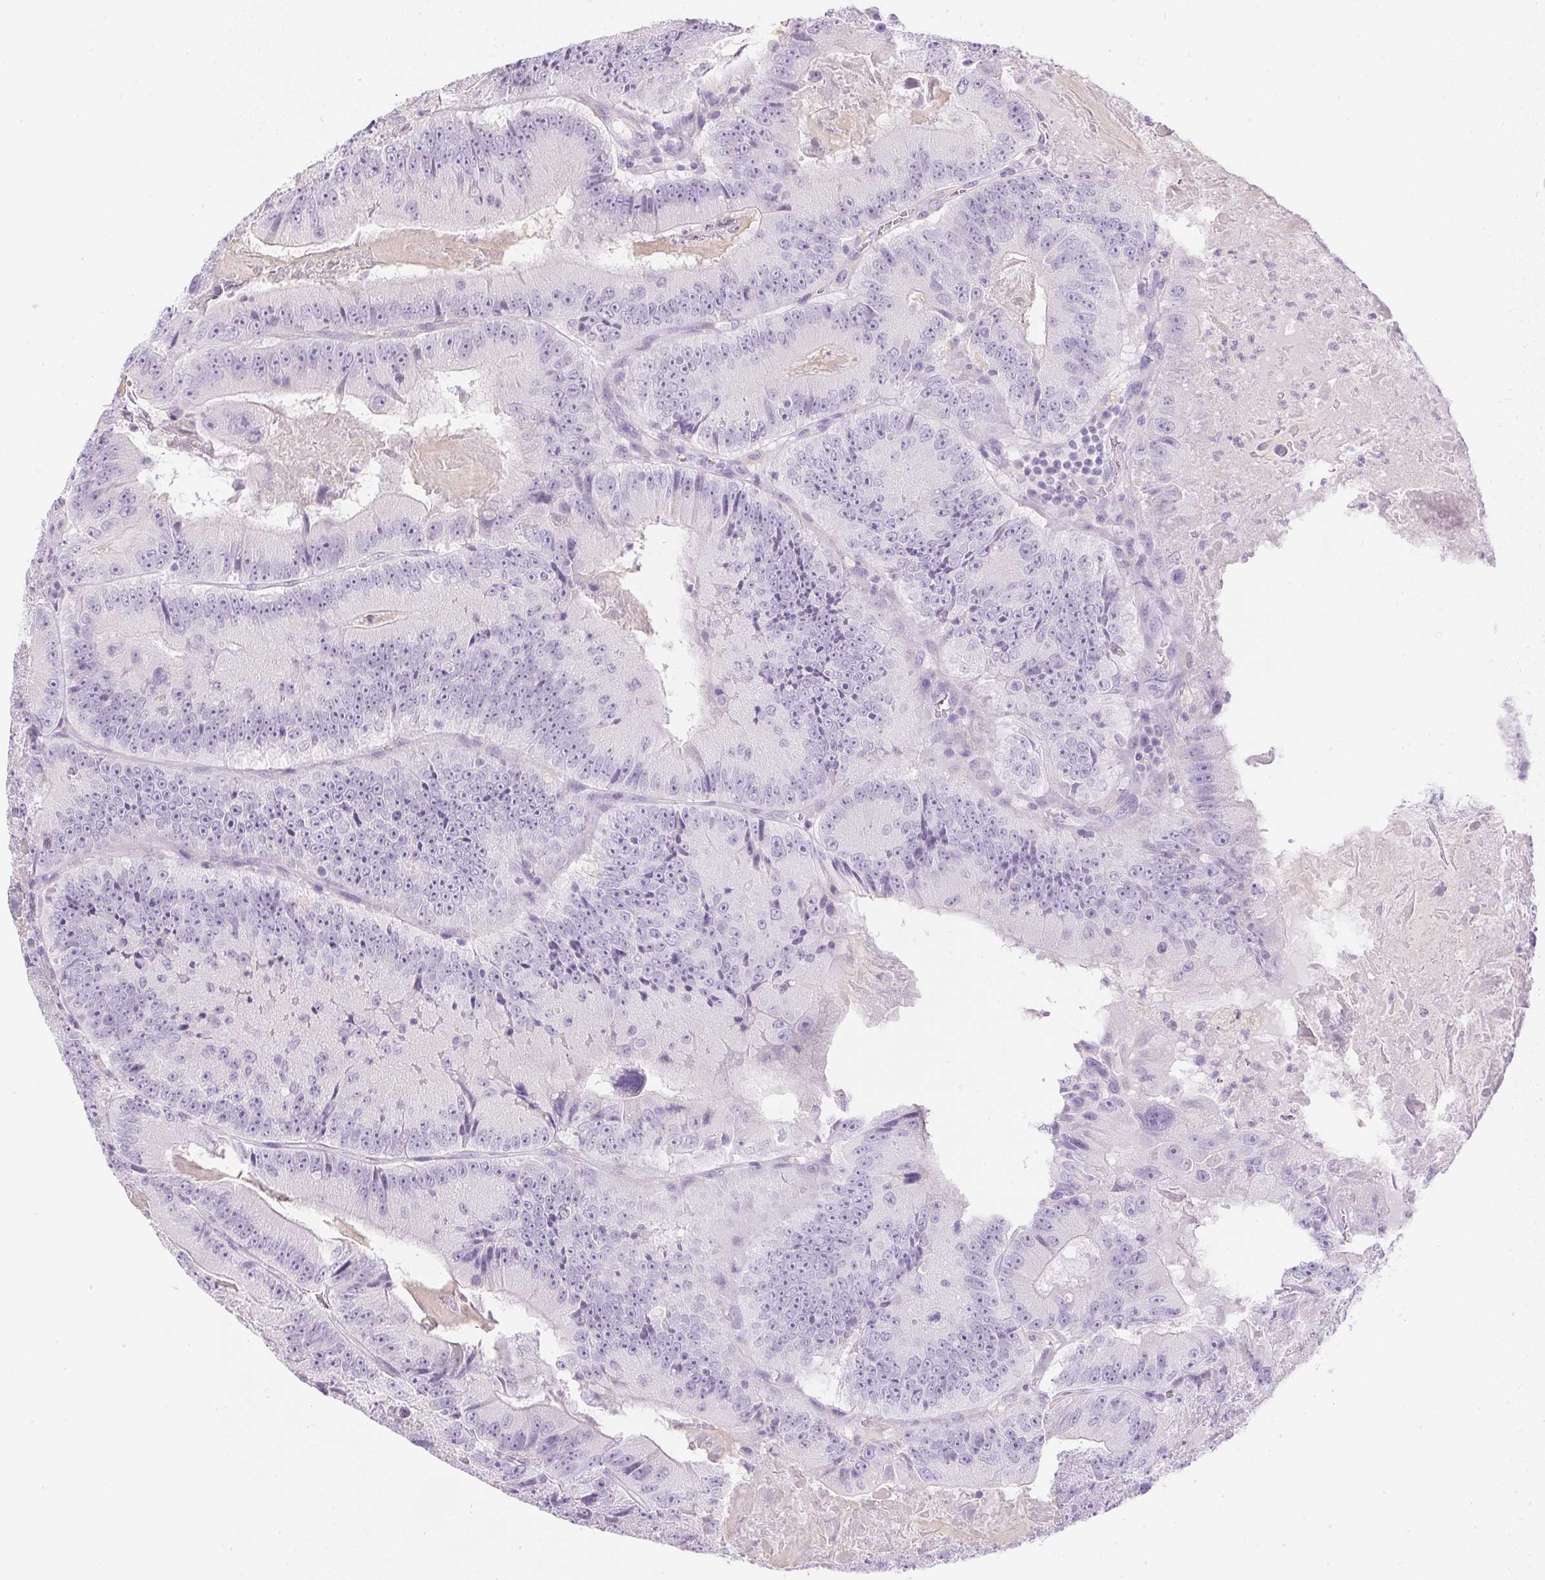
{"staining": {"intensity": "negative", "quantity": "none", "location": "none"}, "tissue": "colorectal cancer", "cell_type": "Tumor cells", "image_type": "cancer", "snomed": [{"axis": "morphology", "description": "Adenocarcinoma, NOS"}, {"axis": "topography", "description": "Colon"}], "caption": "A micrograph of human colorectal adenocarcinoma is negative for staining in tumor cells. Nuclei are stained in blue.", "gene": "ATP6V1G3", "patient": {"sex": "female", "age": 86}}